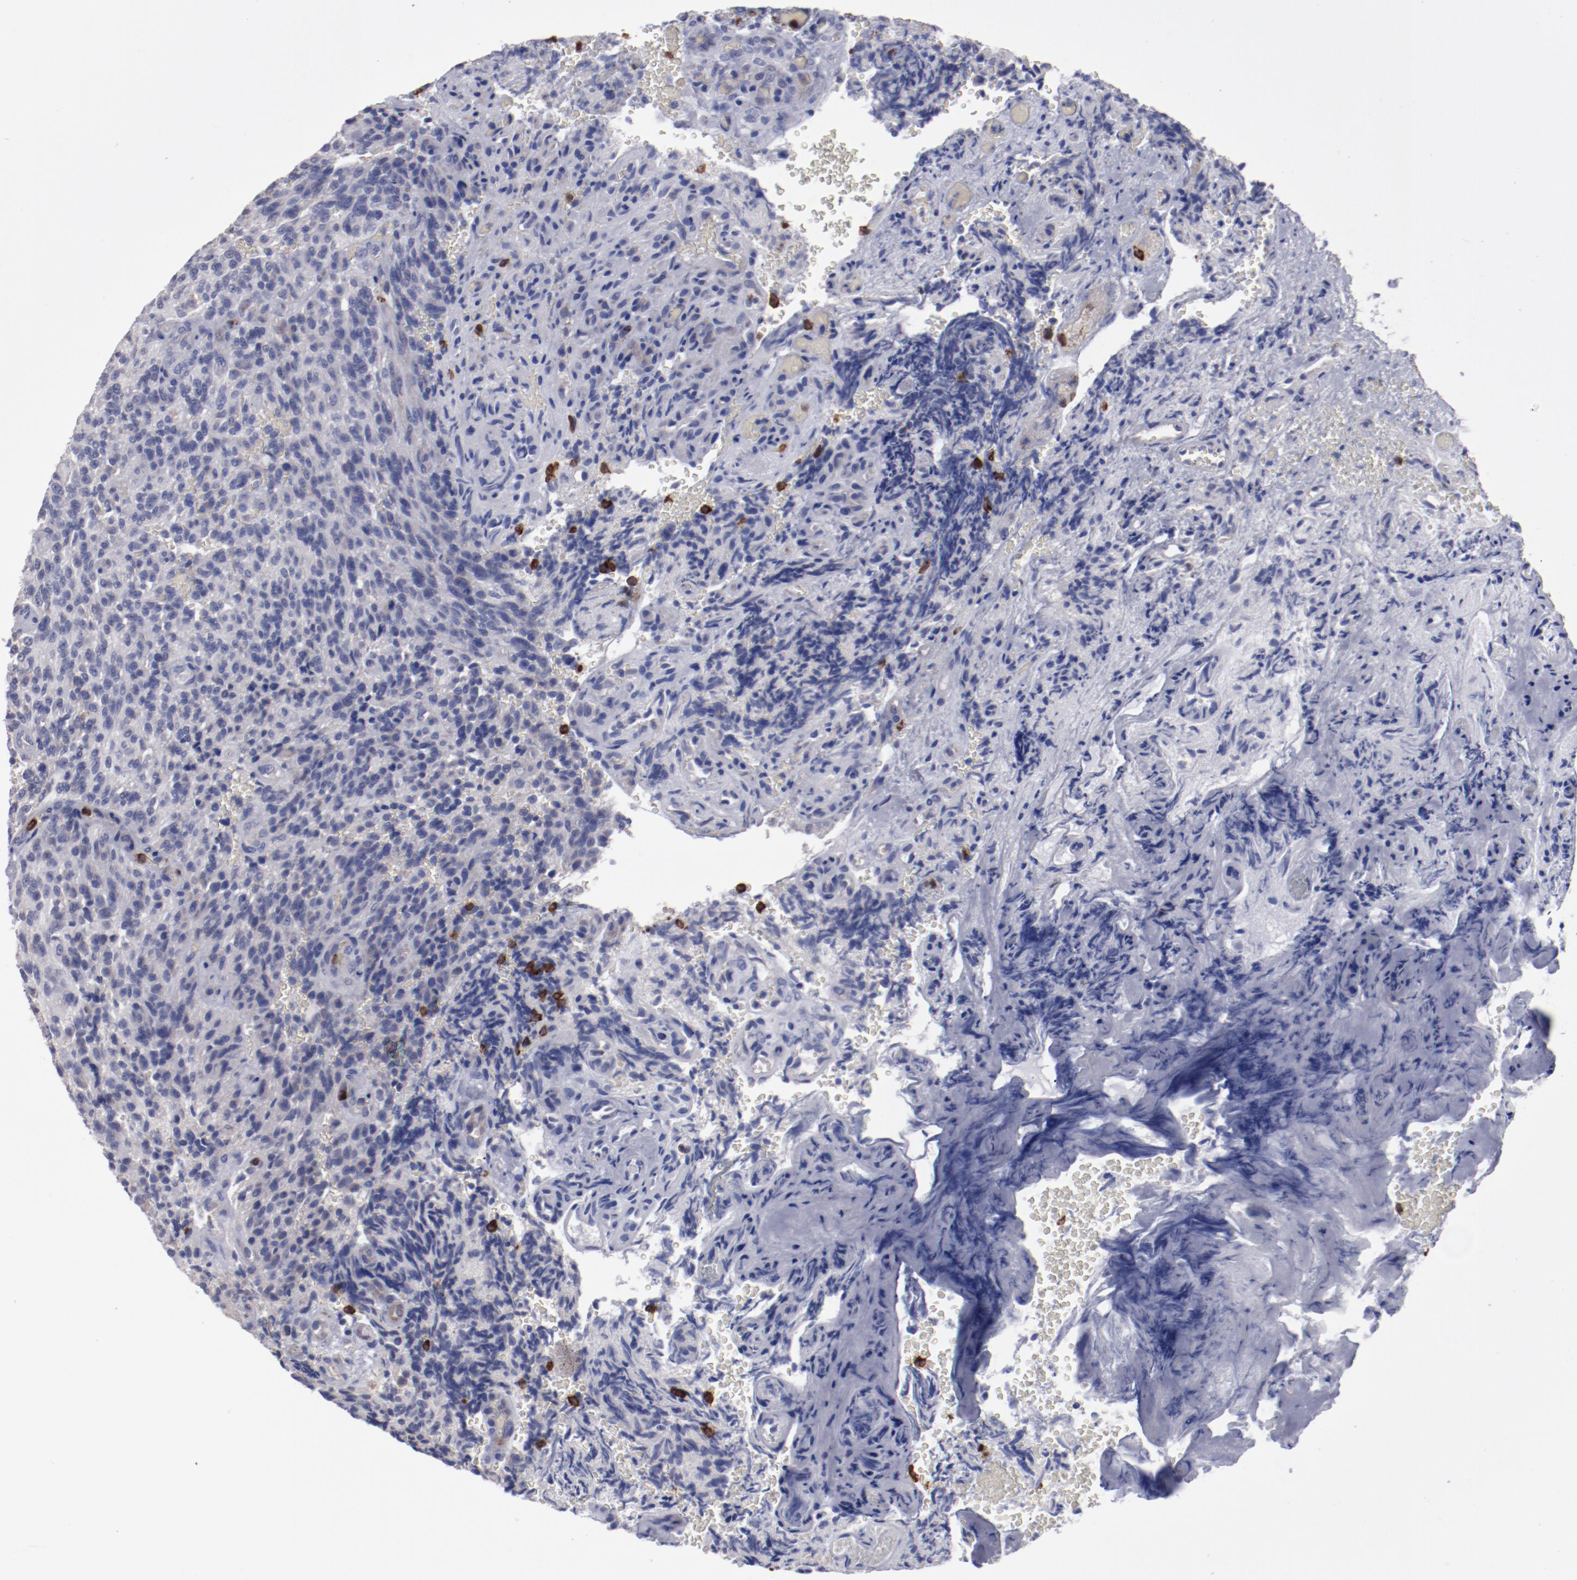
{"staining": {"intensity": "negative", "quantity": "none", "location": "none"}, "tissue": "glioma", "cell_type": "Tumor cells", "image_type": "cancer", "snomed": [{"axis": "morphology", "description": "Normal tissue, NOS"}, {"axis": "morphology", "description": "Glioma, malignant, High grade"}, {"axis": "topography", "description": "Cerebral cortex"}], "caption": "DAB immunohistochemical staining of human glioma reveals no significant positivity in tumor cells.", "gene": "FGR", "patient": {"sex": "male", "age": 56}}